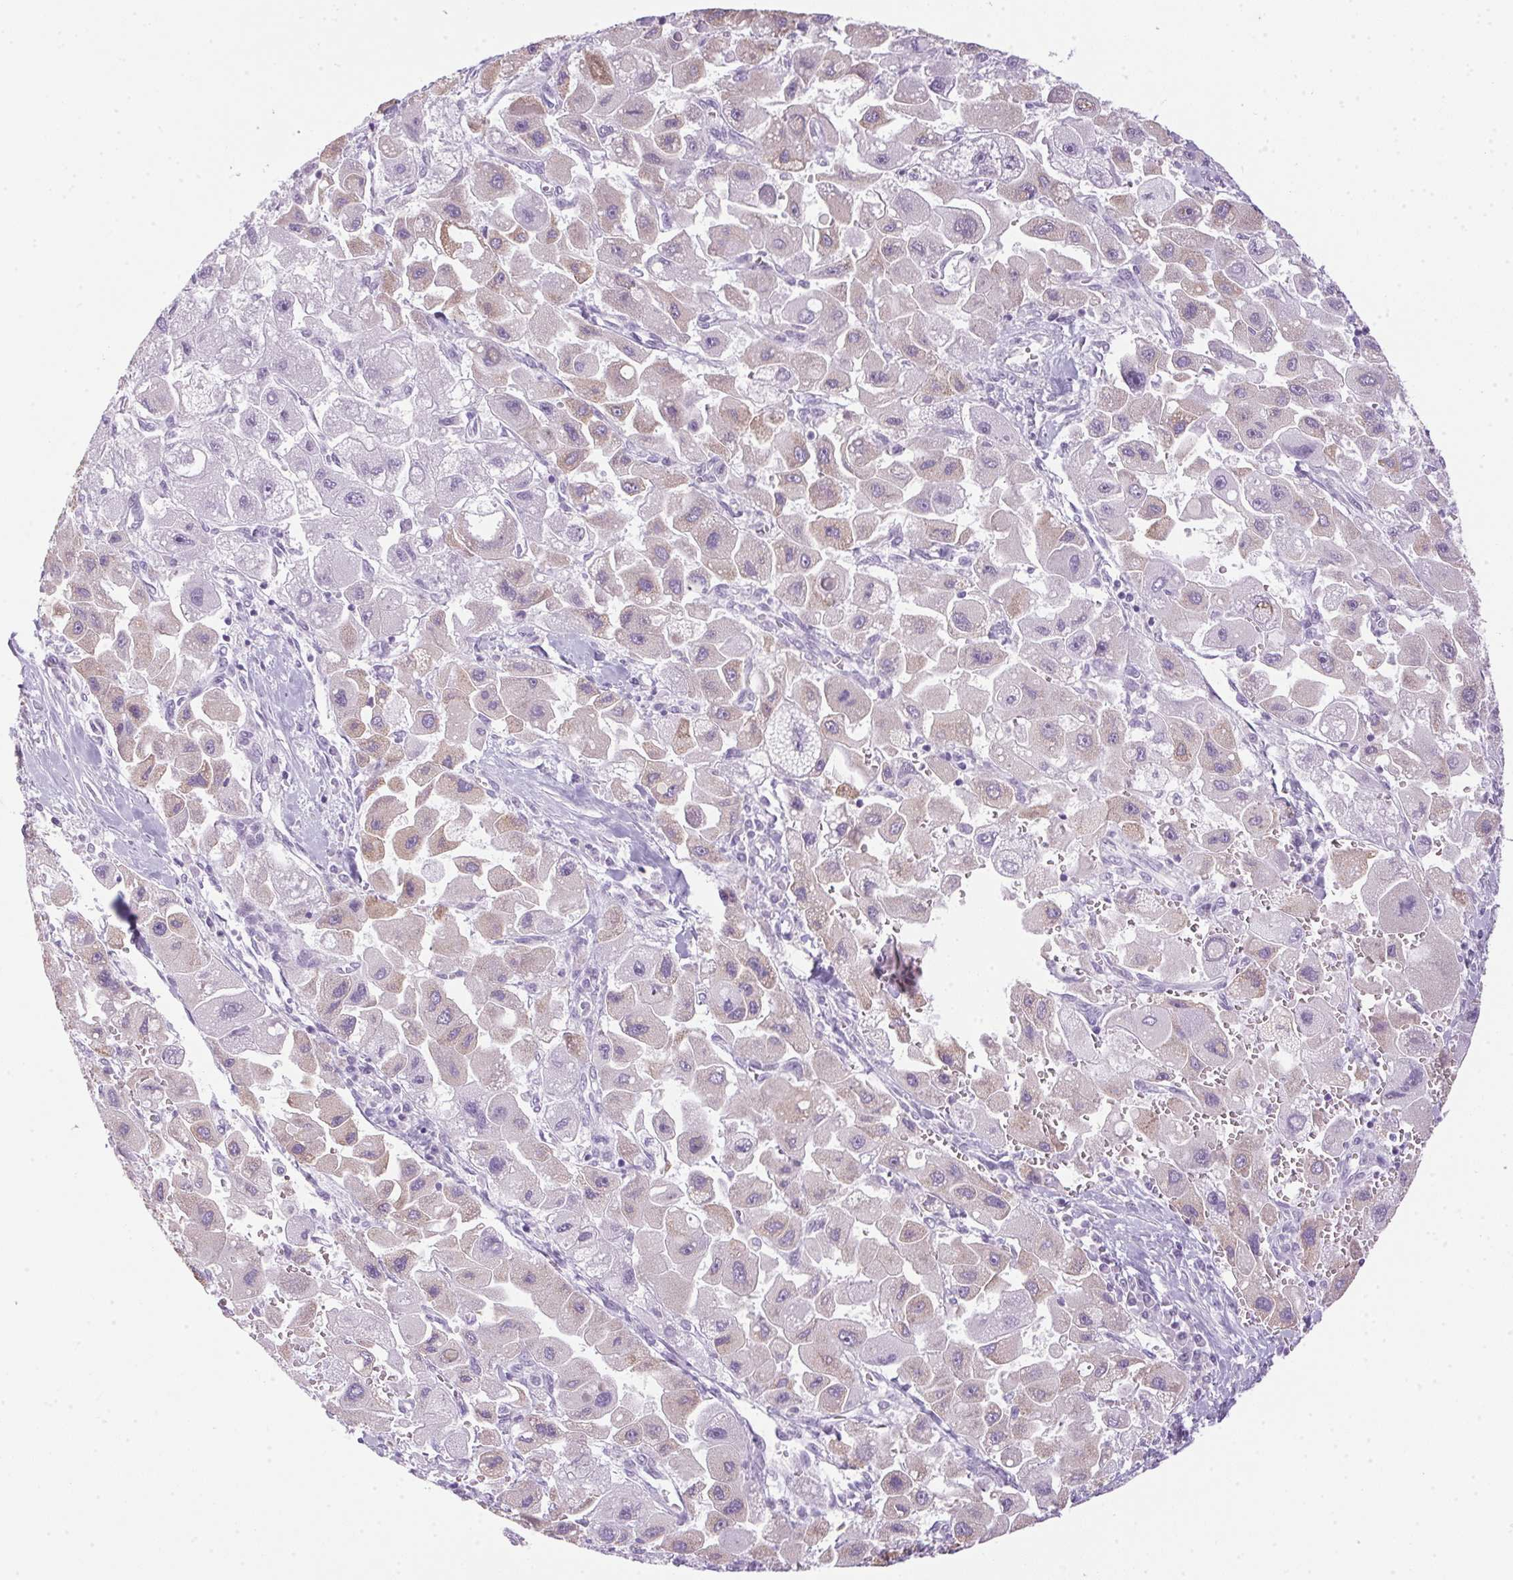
{"staining": {"intensity": "weak", "quantity": "<25%", "location": "cytoplasmic/membranous"}, "tissue": "liver cancer", "cell_type": "Tumor cells", "image_type": "cancer", "snomed": [{"axis": "morphology", "description": "Carcinoma, Hepatocellular, NOS"}, {"axis": "topography", "description": "Liver"}], "caption": "DAB immunohistochemical staining of human liver hepatocellular carcinoma demonstrates no significant staining in tumor cells.", "gene": "POPDC2", "patient": {"sex": "male", "age": 24}}